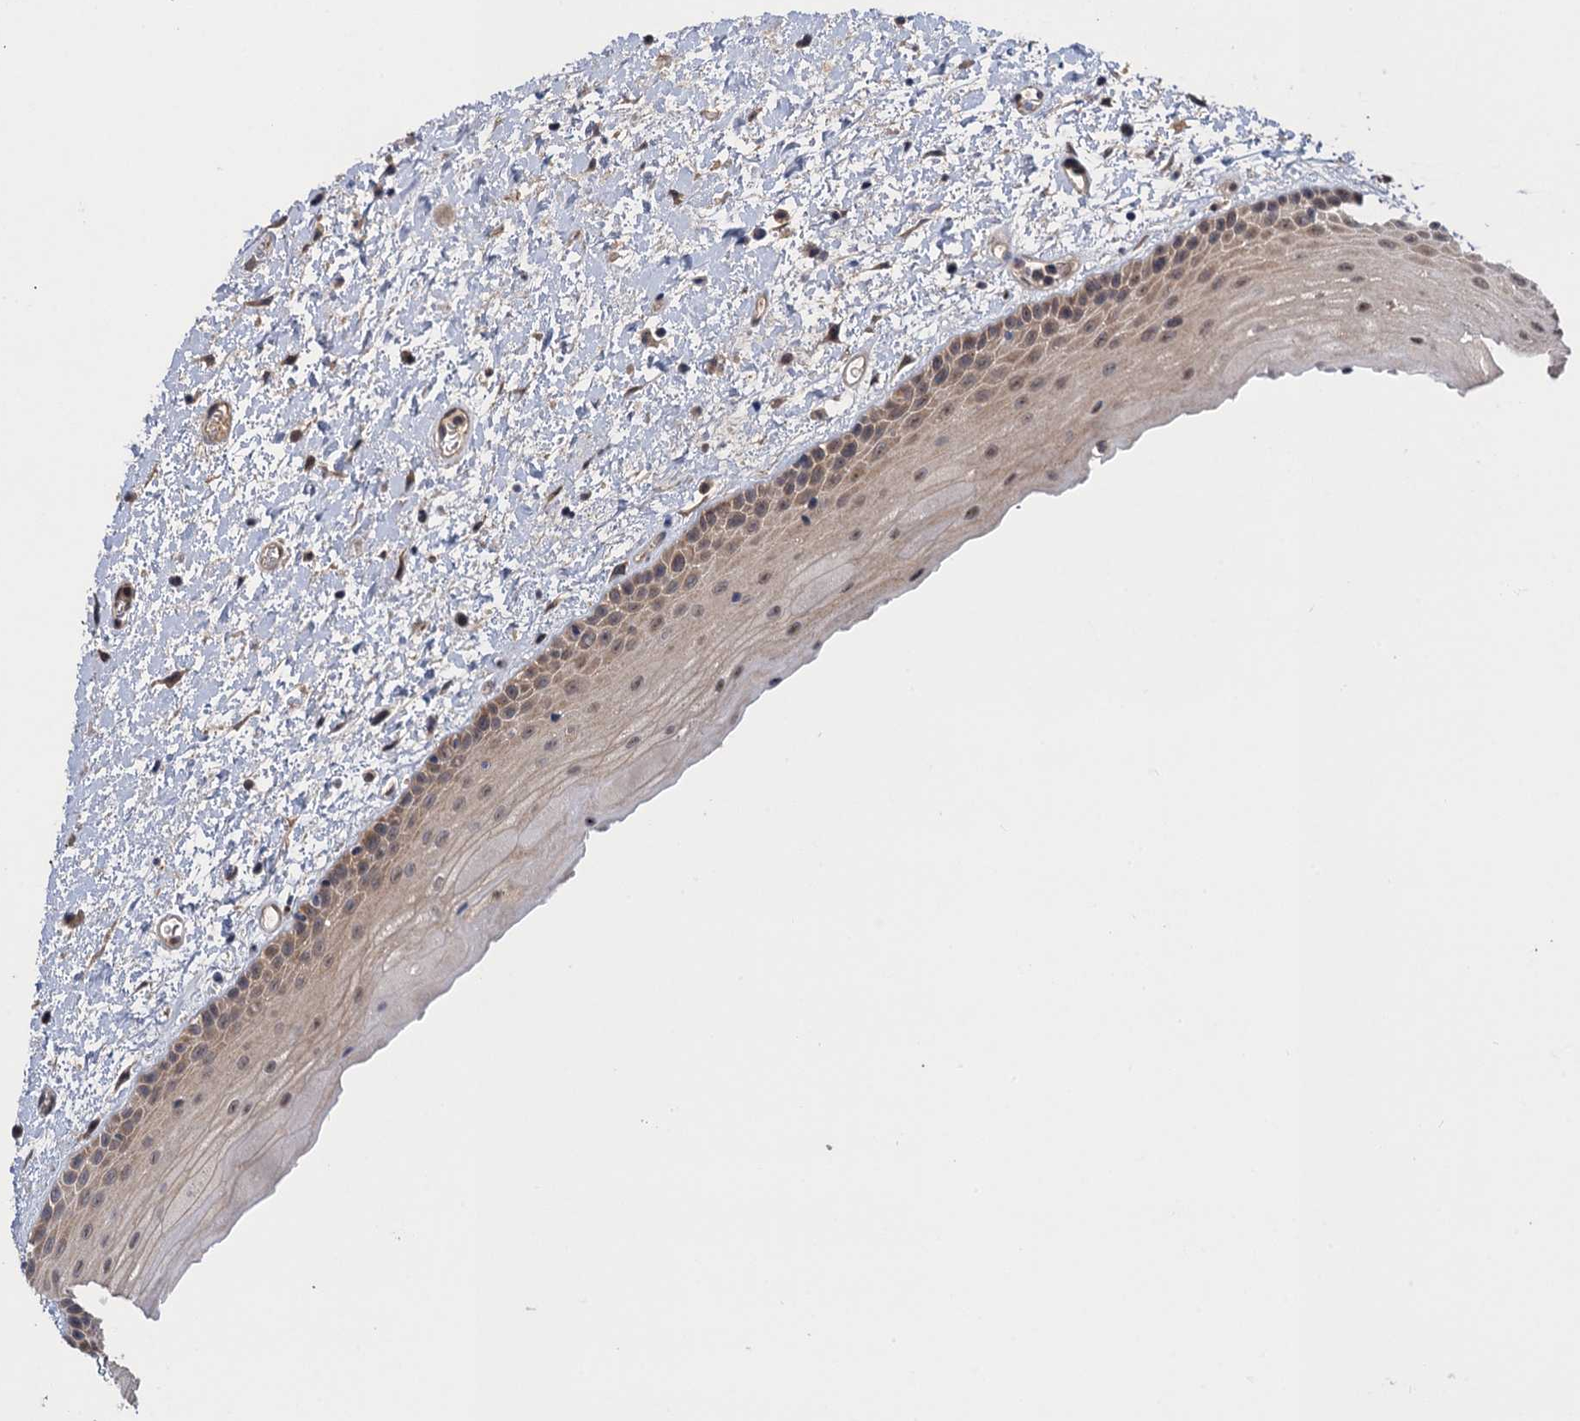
{"staining": {"intensity": "weak", "quantity": ">75%", "location": "cytoplasmic/membranous,nuclear"}, "tissue": "oral mucosa", "cell_type": "Squamous epithelial cells", "image_type": "normal", "snomed": [{"axis": "morphology", "description": "Normal tissue, NOS"}, {"axis": "topography", "description": "Oral tissue"}], "caption": "This photomicrograph exhibits immunohistochemistry (IHC) staining of normal human oral mucosa, with low weak cytoplasmic/membranous,nuclear staining in about >75% of squamous epithelial cells.", "gene": "NEK8", "patient": {"sex": "female", "age": 76}}